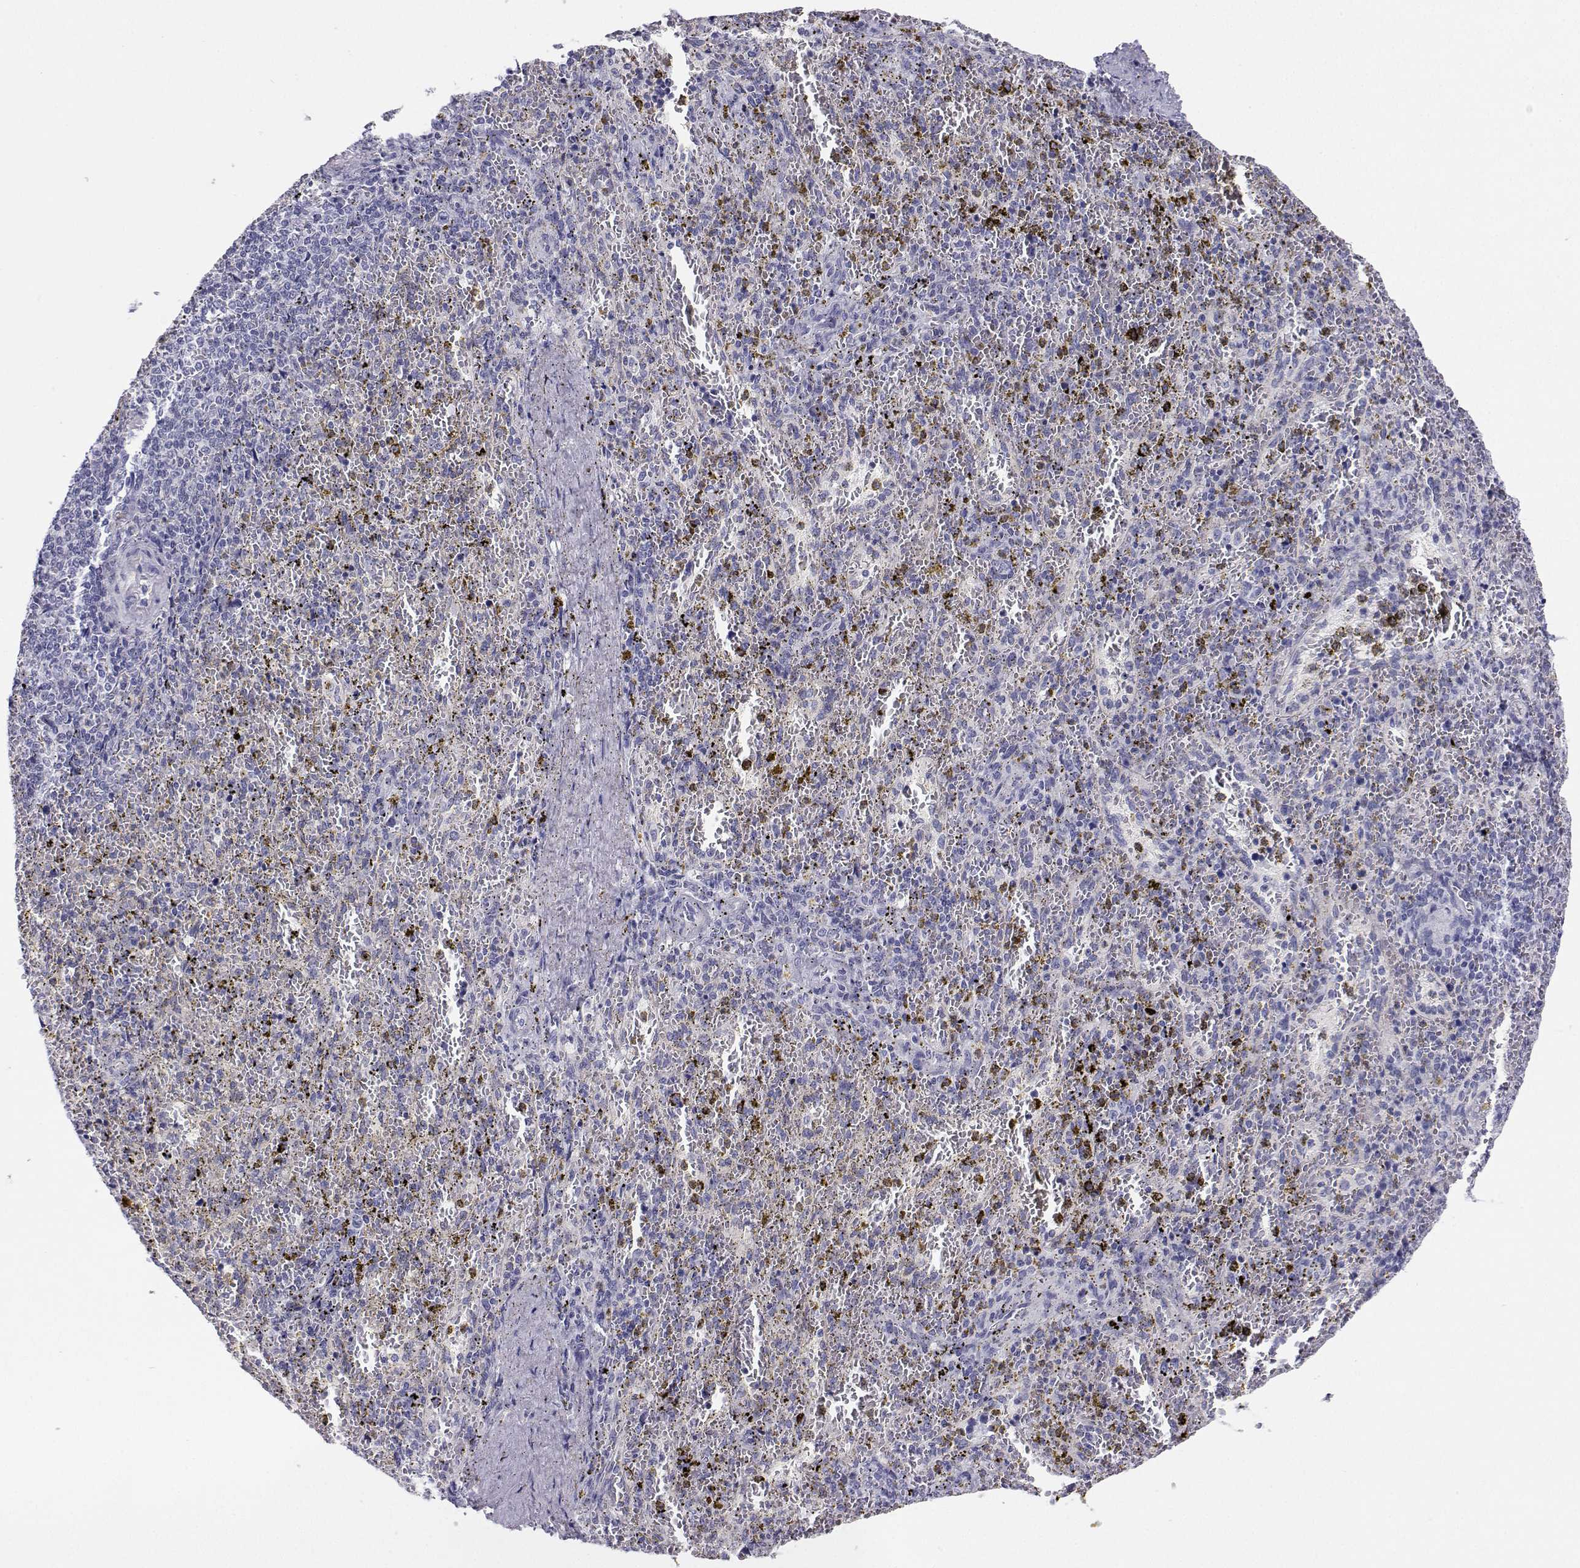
{"staining": {"intensity": "negative", "quantity": "none", "location": "none"}, "tissue": "spleen", "cell_type": "Cells in red pulp", "image_type": "normal", "snomed": [{"axis": "morphology", "description": "Normal tissue, NOS"}, {"axis": "topography", "description": "Spleen"}], "caption": "Photomicrograph shows no significant protein expression in cells in red pulp of benign spleen.", "gene": "BHMT", "patient": {"sex": "female", "age": 50}}